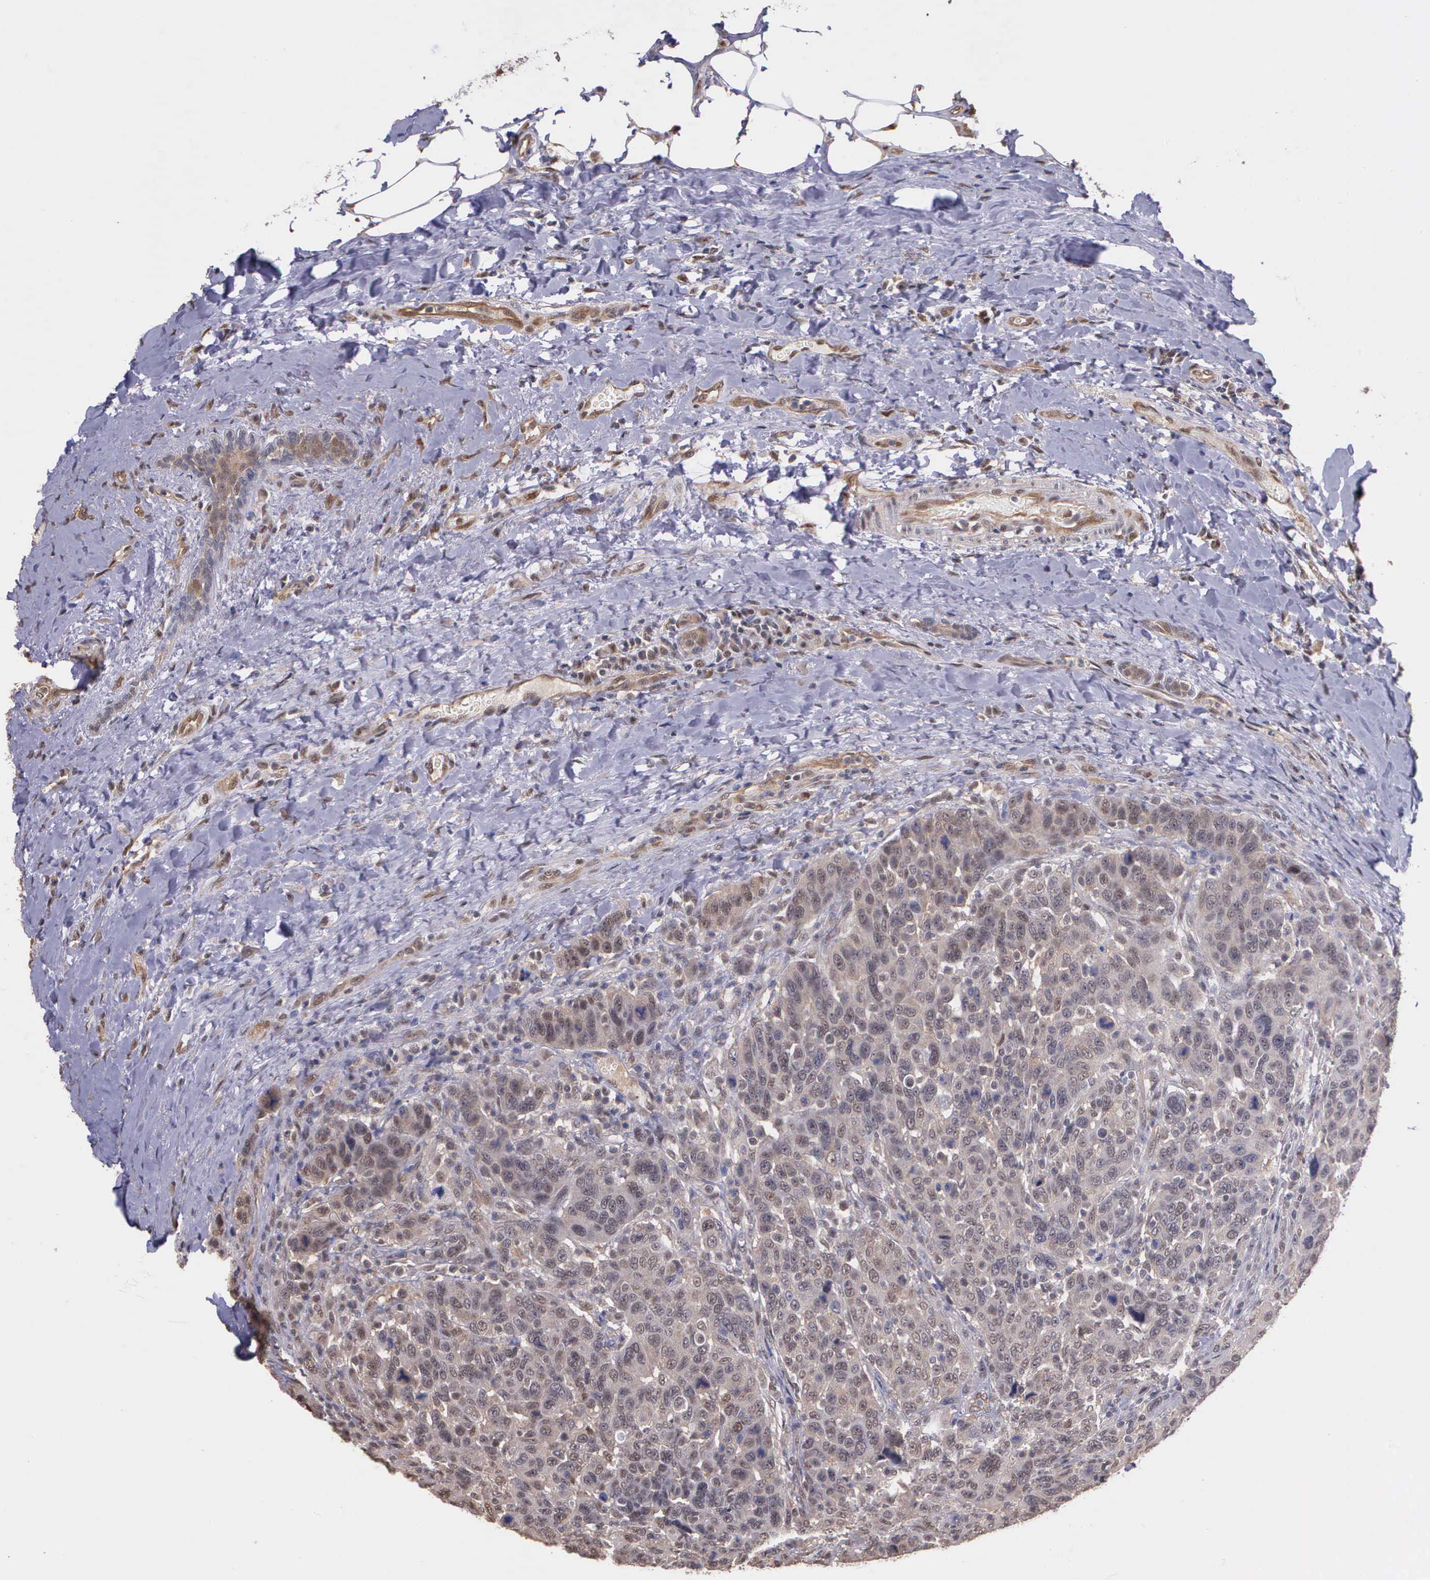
{"staining": {"intensity": "weak", "quantity": "25%-75%", "location": "cytoplasmic/membranous"}, "tissue": "breast cancer", "cell_type": "Tumor cells", "image_type": "cancer", "snomed": [{"axis": "morphology", "description": "Duct carcinoma"}, {"axis": "topography", "description": "Breast"}], "caption": "Protein positivity by immunohistochemistry reveals weak cytoplasmic/membranous positivity in approximately 25%-75% of tumor cells in breast cancer (infiltrating ductal carcinoma).", "gene": "PSMC1", "patient": {"sex": "female", "age": 37}}